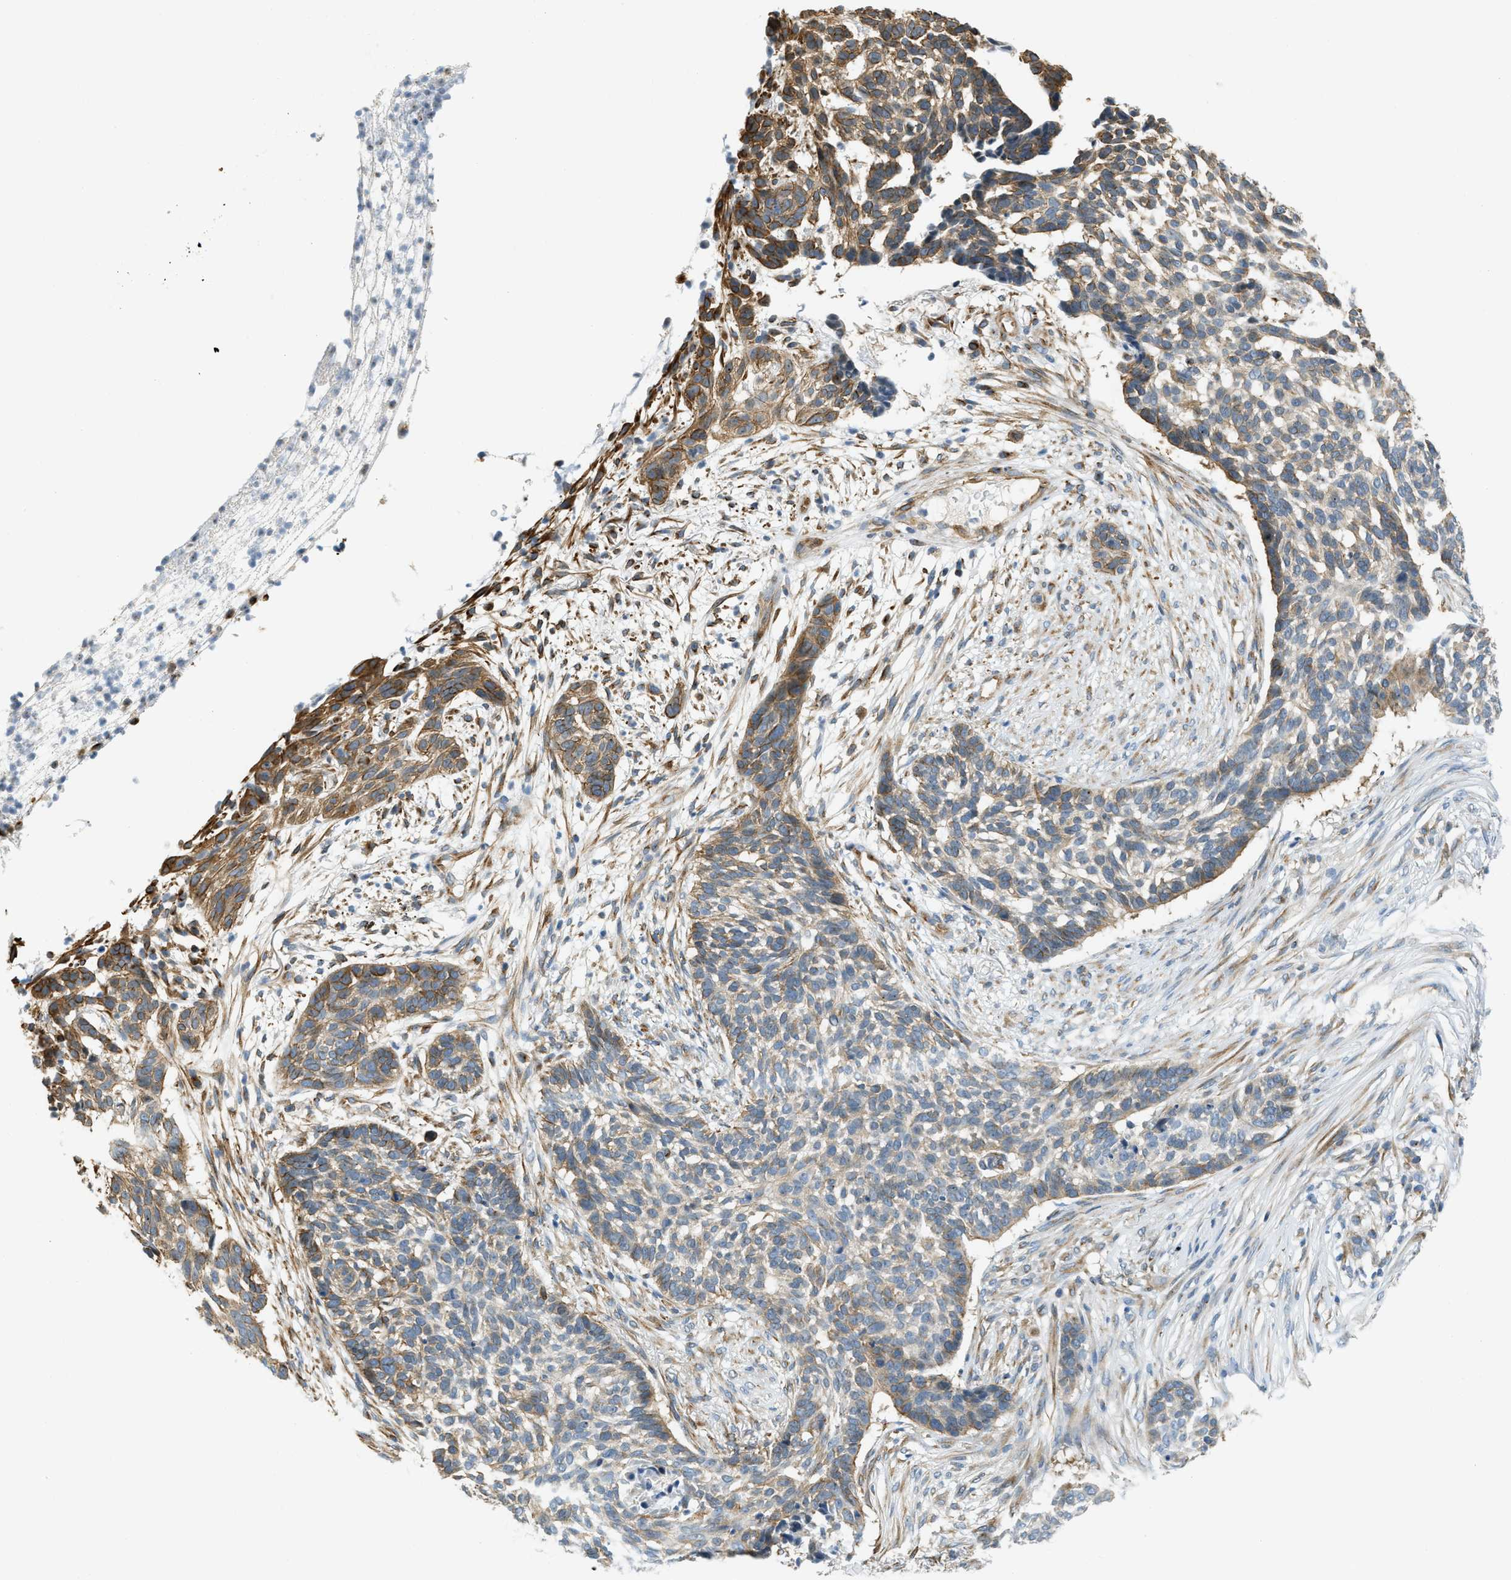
{"staining": {"intensity": "moderate", "quantity": "25%-75%", "location": "cytoplasmic/membranous"}, "tissue": "skin cancer", "cell_type": "Tumor cells", "image_type": "cancer", "snomed": [{"axis": "morphology", "description": "Basal cell carcinoma"}, {"axis": "topography", "description": "Skin"}], "caption": "Human basal cell carcinoma (skin) stained with a brown dye exhibits moderate cytoplasmic/membranous positive expression in approximately 25%-75% of tumor cells.", "gene": "NME8", "patient": {"sex": "male", "age": 85}}